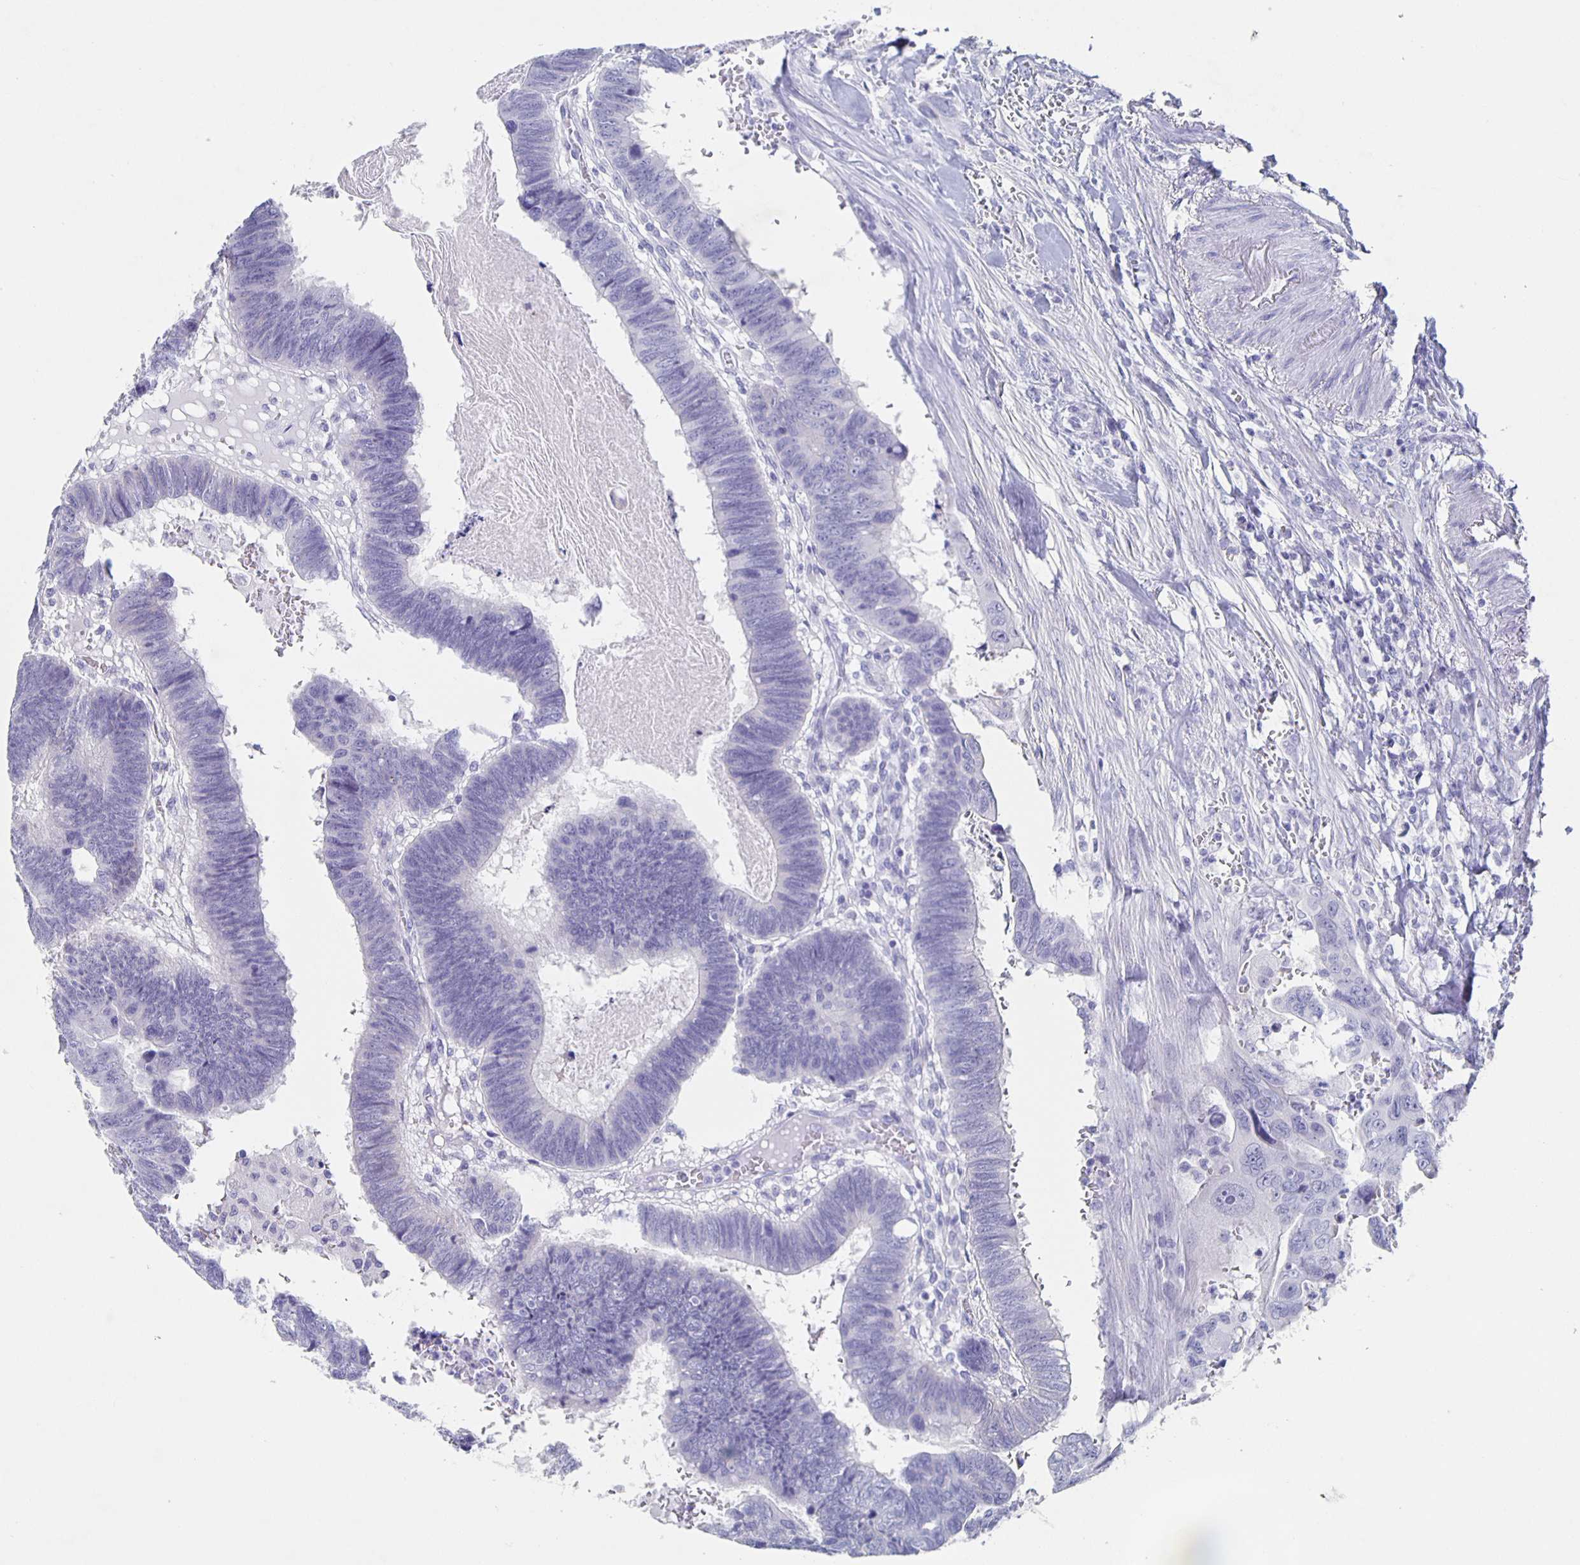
{"staining": {"intensity": "negative", "quantity": "none", "location": "none"}, "tissue": "colorectal cancer", "cell_type": "Tumor cells", "image_type": "cancer", "snomed": [{"axis": "morphology", "description": "Adenocarcinoma, NOS"}, {"axis": "topography", "description": "Colon"}], "caption": "The immunohistochemistry (IHC) histopathology image has no significant expression in tumor cells of colorectal adenocarcinoma tissue.", "gene": "SLC34A2", "patient": {"sex": "male", "age": 62}}